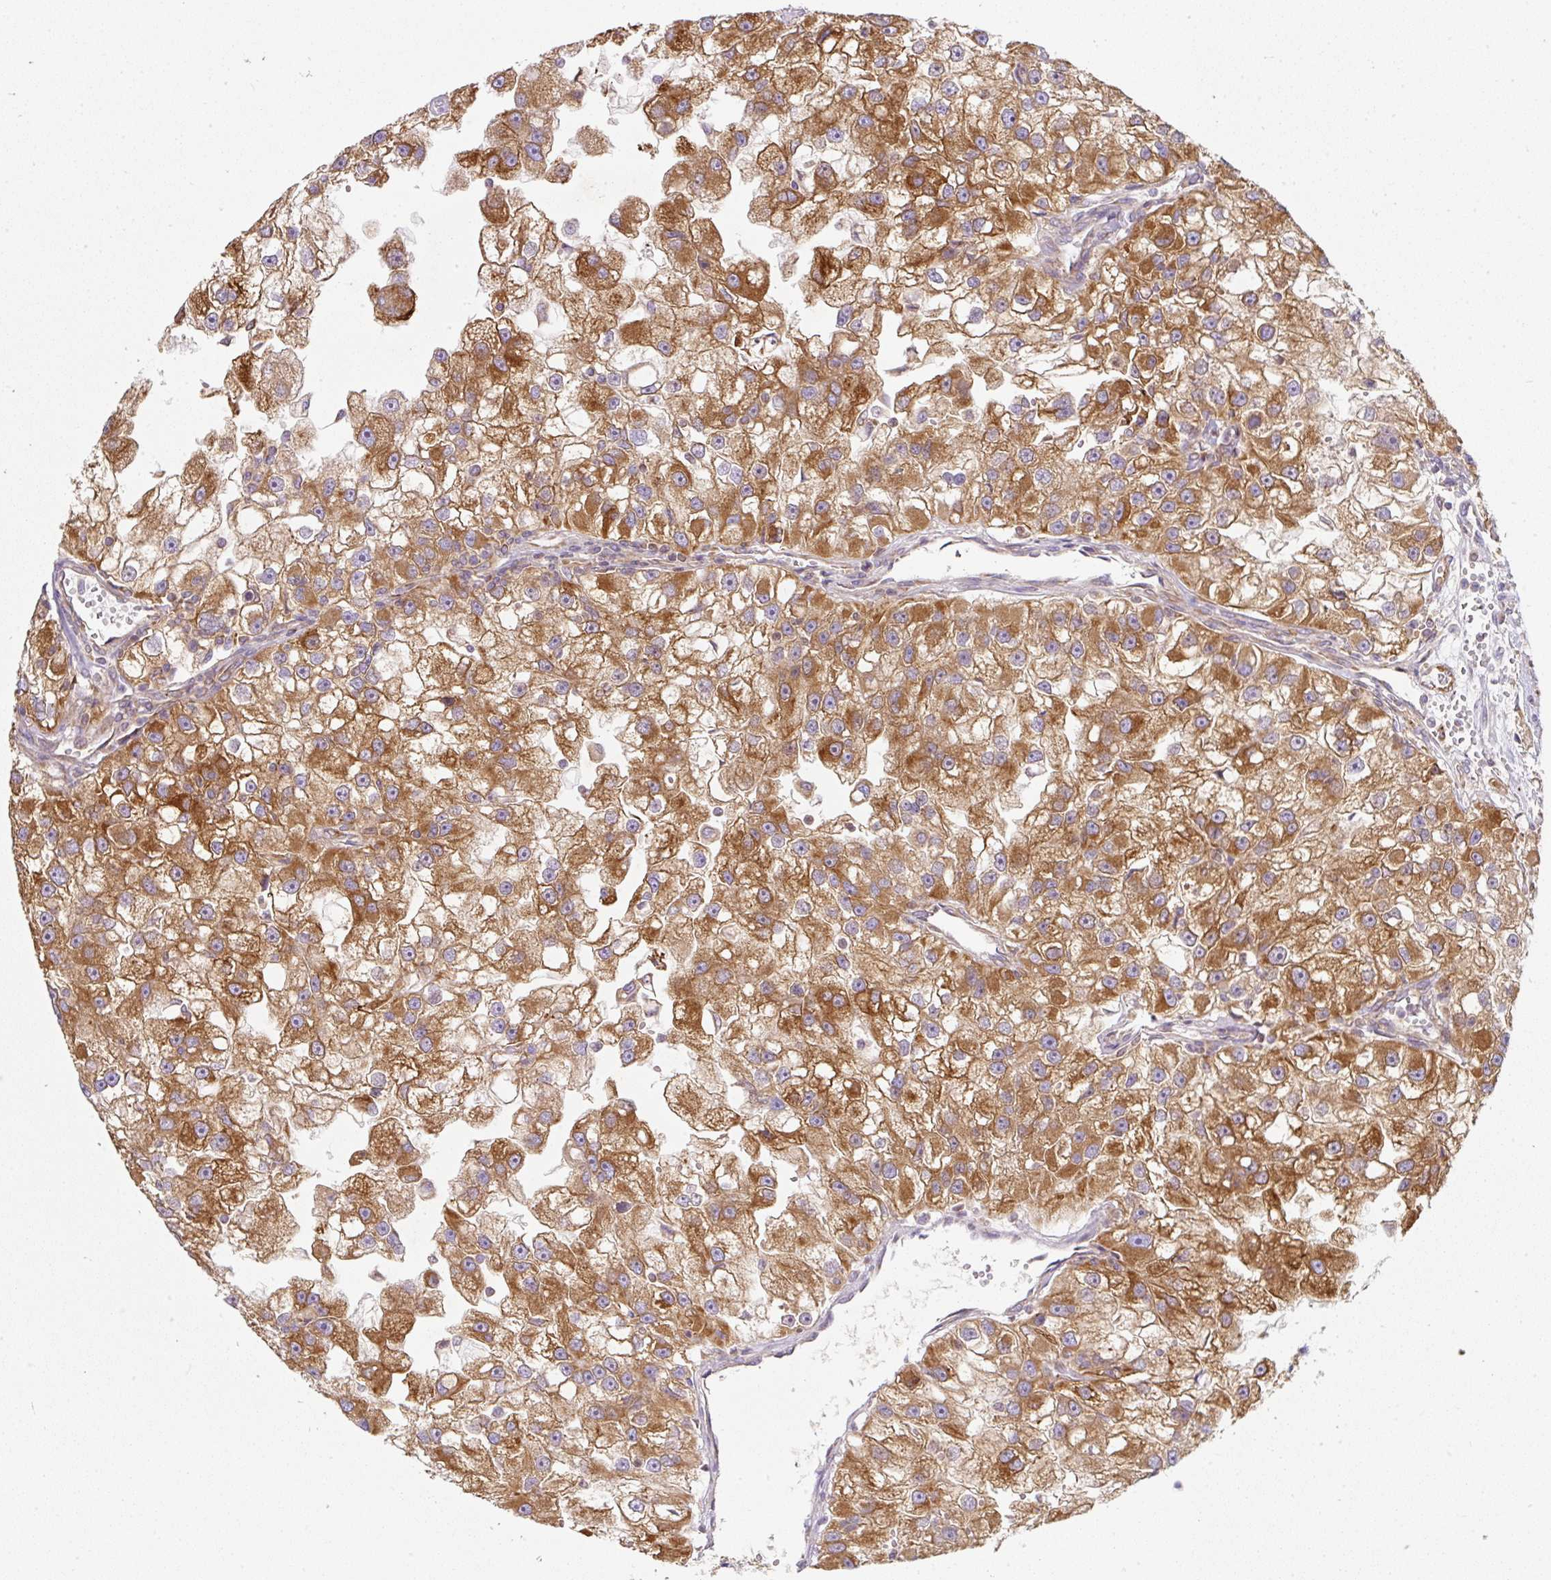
{"staining": {"intensity": "strong", "quantity": ">75%", "location": "cytoplasmic/membranous"}, "tissue": "renal cancer", "cell_type": "Tumor cells", "image_type": "cancer", "snomed": [{"axis": "morphology", "description": "Adenocarcinoma, NOS"}, {"axis": "topography", "description": "Kidney"}], "caption": "Renal adenocarcinoma was stained to show a protein in brown. There is high levels of strong cytoplasmic/membranous expression in approximately >75% of tumor cells. (brown staining indicates protein expression, while blue staining denotes nuclei).", "gene": "ERAP2", "patient": {"sex": "male", "age": 63}}